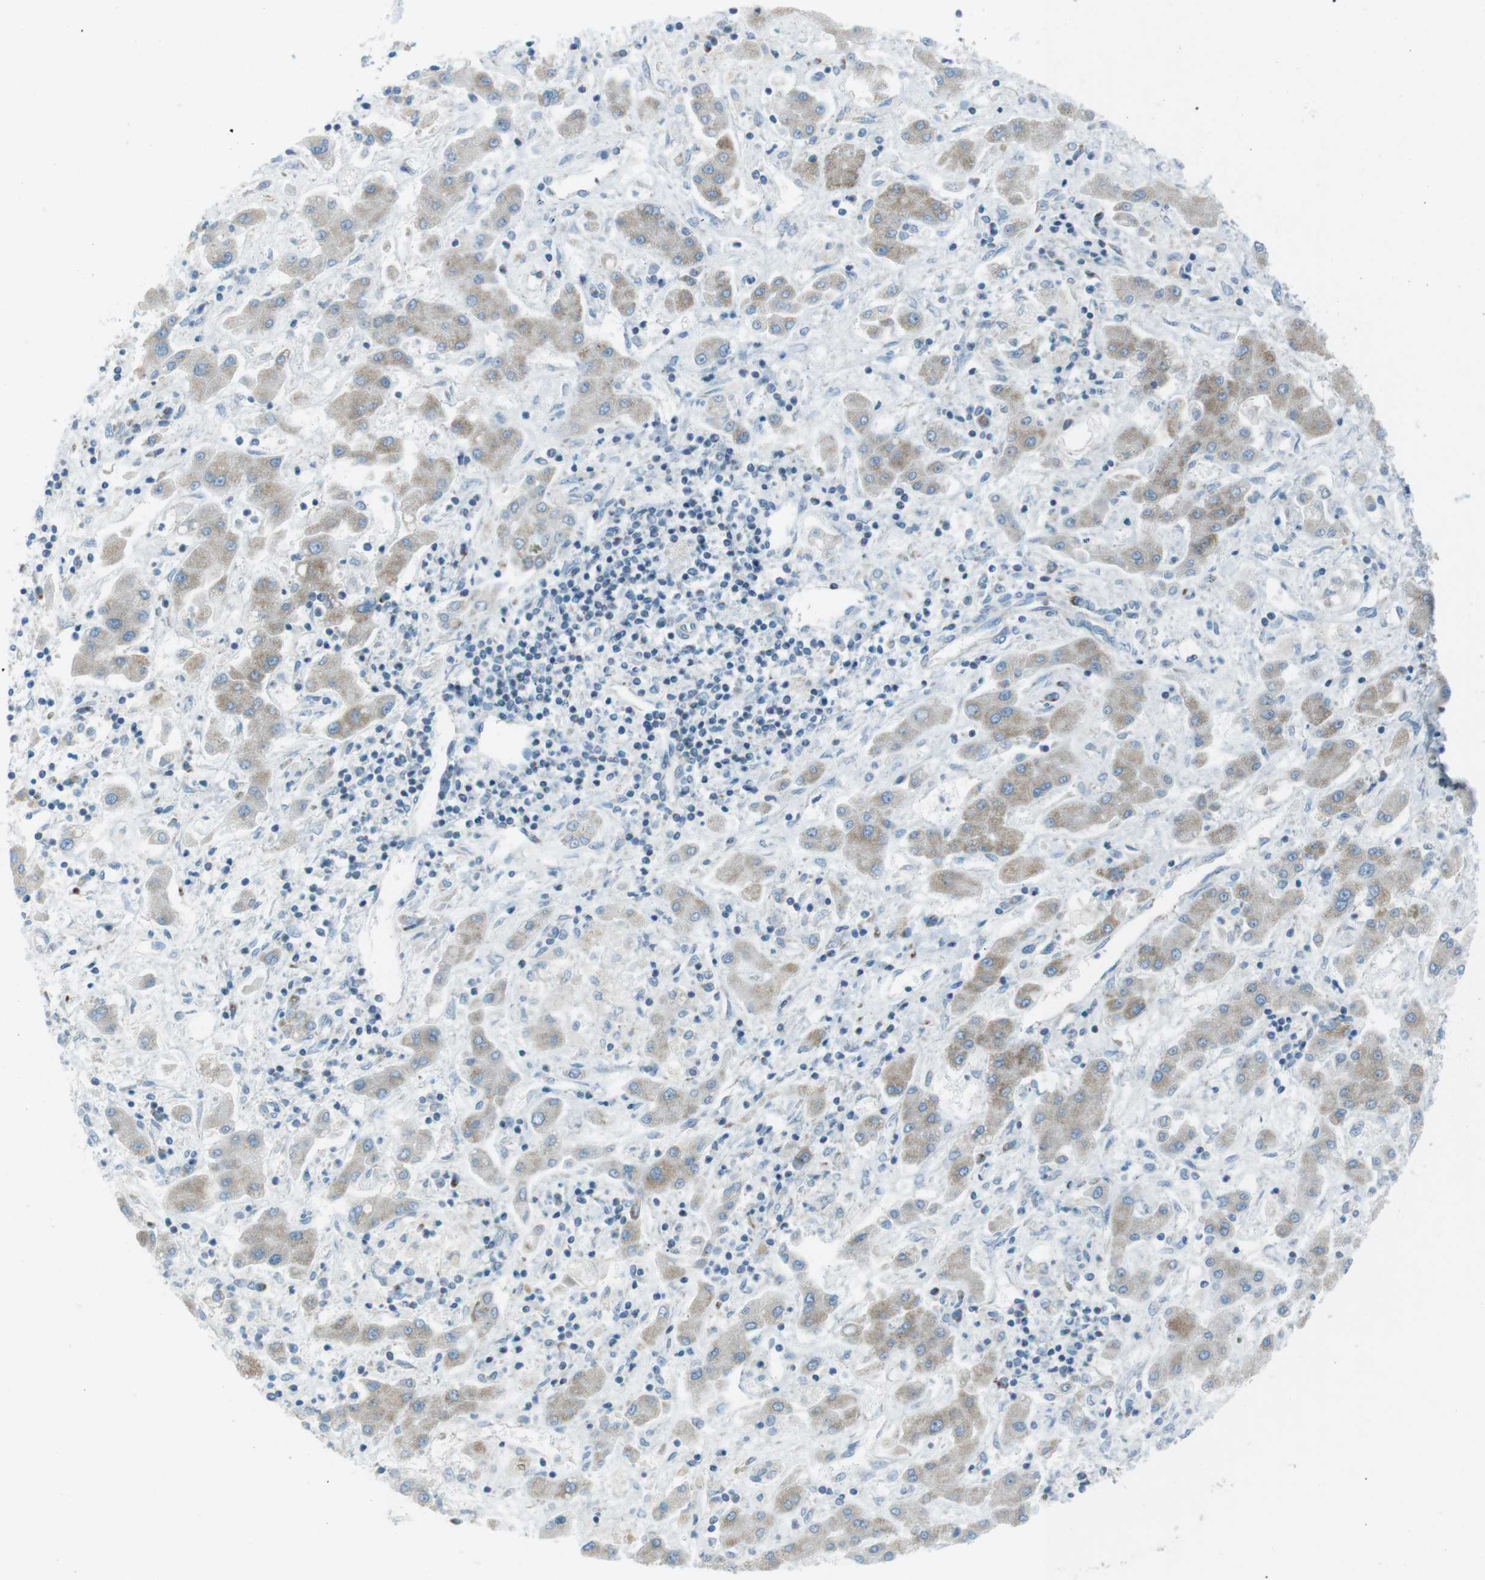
{"staining": {"intensity": "weak", "quantity": ">75%", "location": "cytoplasmic/membranous"}, "tissue": "liver cancer", "cell_type": "Tumor cells", "image_type": "cancer", "snomed": [{"axis": "morphology", "description": "Cholangiocarcinoma"}, {"axis": "topography", "description": "Liver"}], "caption": "This micrograph shows liver cancer stained with immunohistochemistry (IHC) to label a protein in brown. The cytoplasmic/membranous of tumor cells show weak positivity for the protein. Nuclei are counter-stained blue.", "gene": "DNAJA3", "patient": {"sex": "male", "age": 50}}